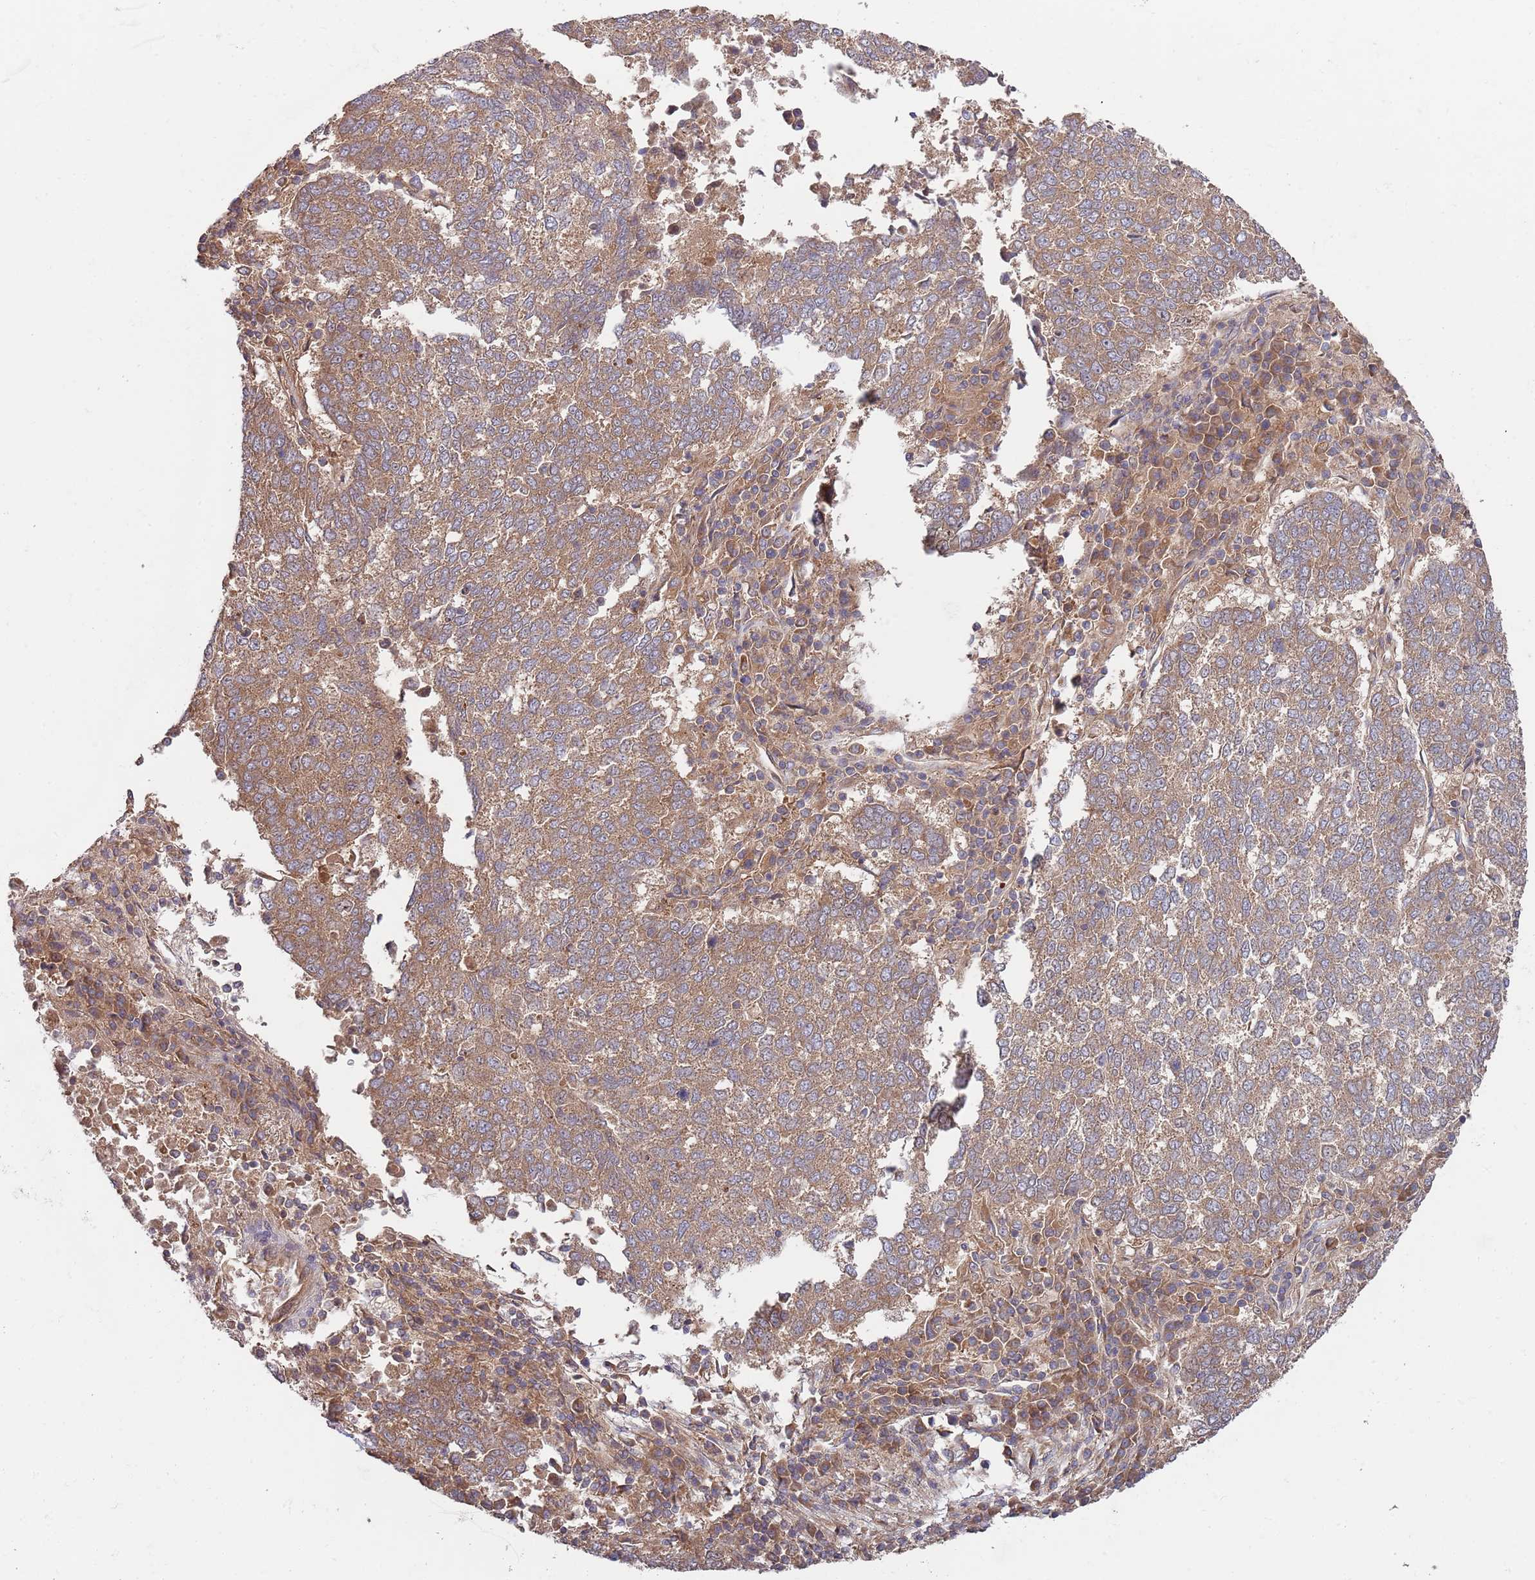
{"staining": {"intensity": "moderate", "quantity": ">75%", "location": "cytoplasmic/membranous"}, "tissue": "lung cancer", "cell_type": "Tumor cells", "image_type": "cancer", "snomed": [{"axis": "morphology", "description": "Squamous cell carcinoma, NOS"}, {"axis": "topography", "description": "Lung"}], "caption": "This is a photomicrograph of immunohistochemistry staining of lung squamous cell carcinoma, which shows moderate expression in the cytoplasmic/membranous of tumor cells.", "gene": "EIF3F", "patient": {"sex": "male", "age": 73}}